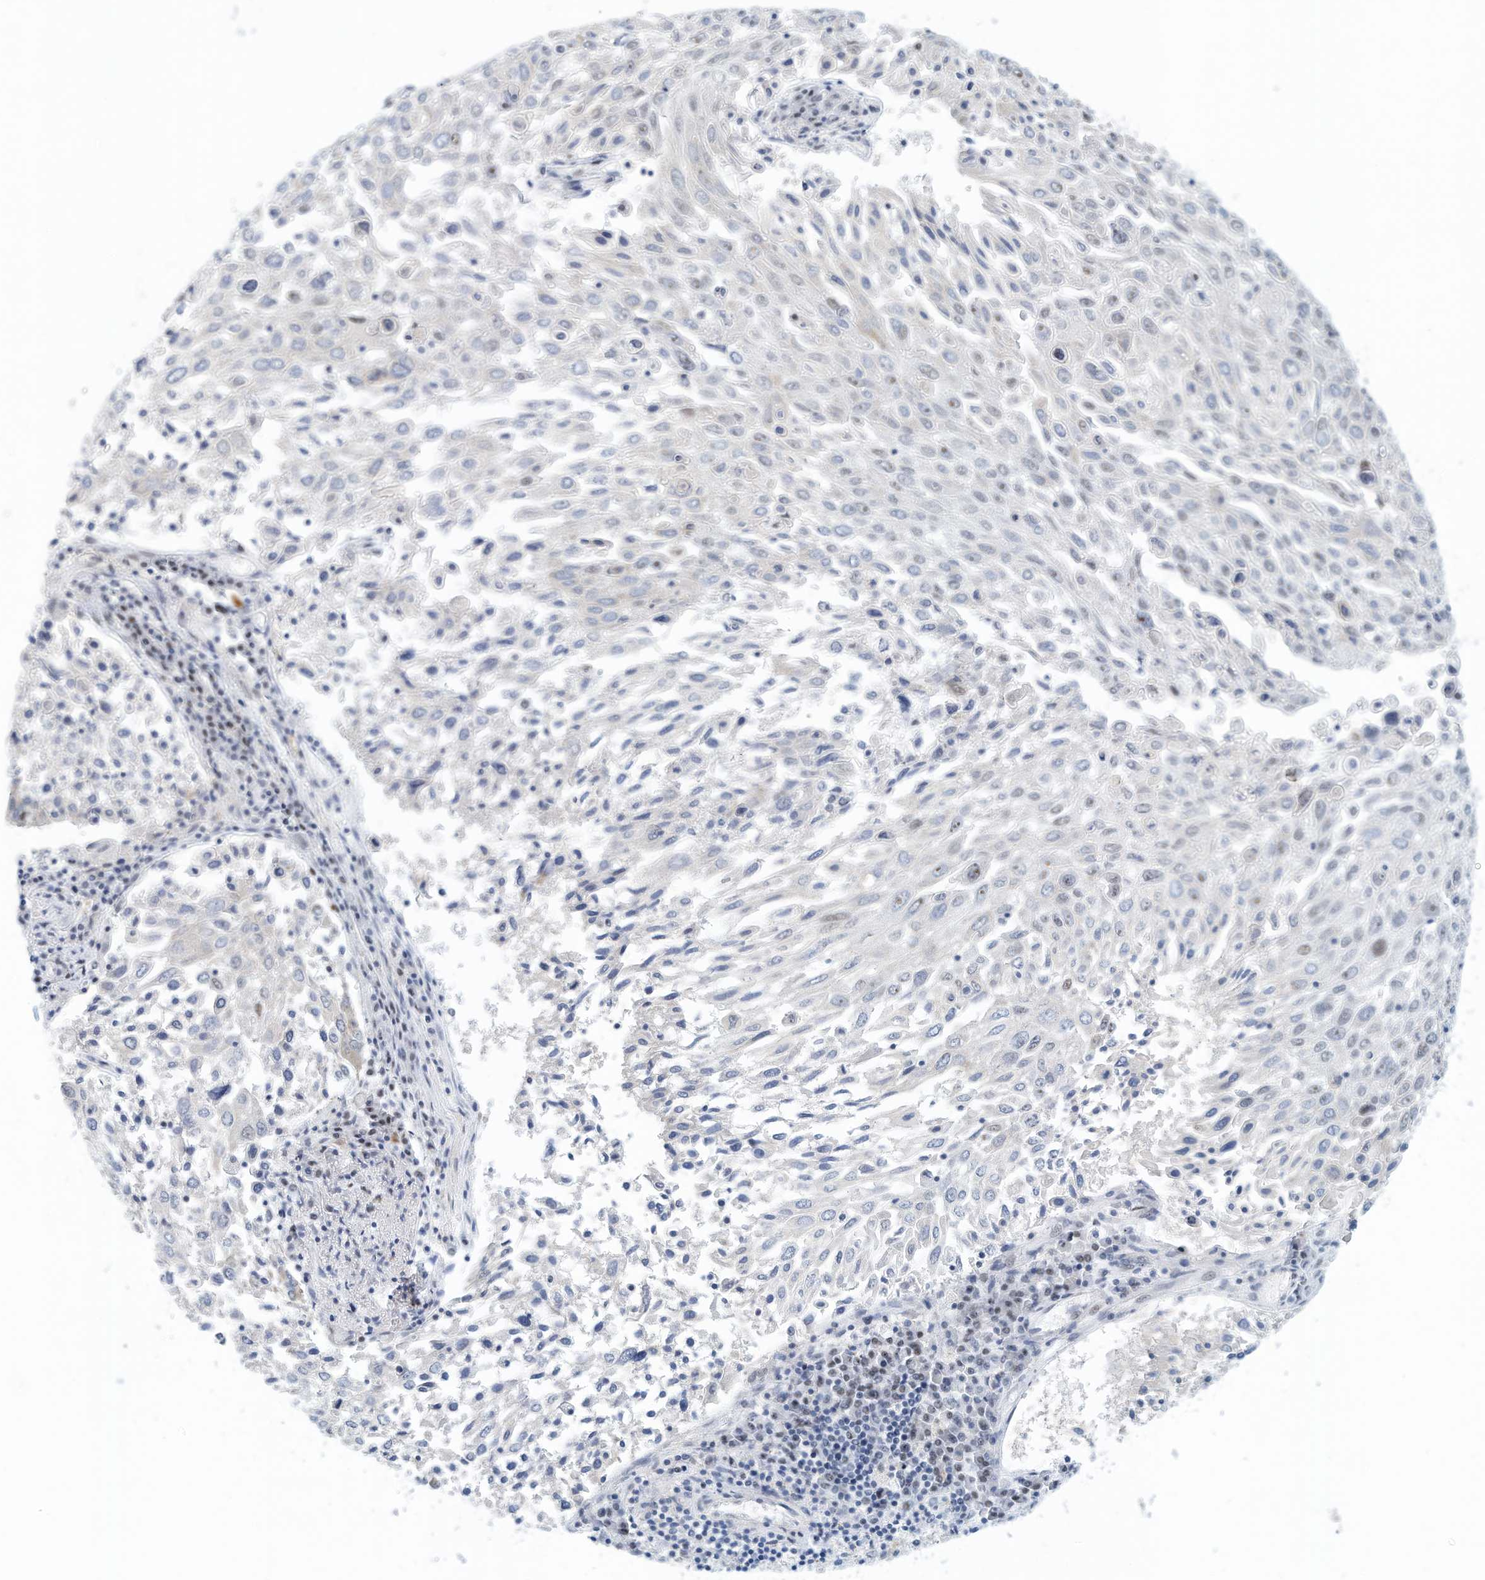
{"staining": {"intensity": "negative", "quantity": "none", "location": "none"}, "tissue": "lung cancer", "cell_type": "Tumor cells", "image_type": "cancer", "snomed": [{"axis": "morphology", "description": "Squamous cell carcinoma, NOS"}, {"axis": "topography", "description": "Lung"}], "caption": "Tumor cells show no significant staining in squamous cell carcinoma (lung).", "gene": "ARHGAP28", "patient": {"sex": "male", "age": 65}}